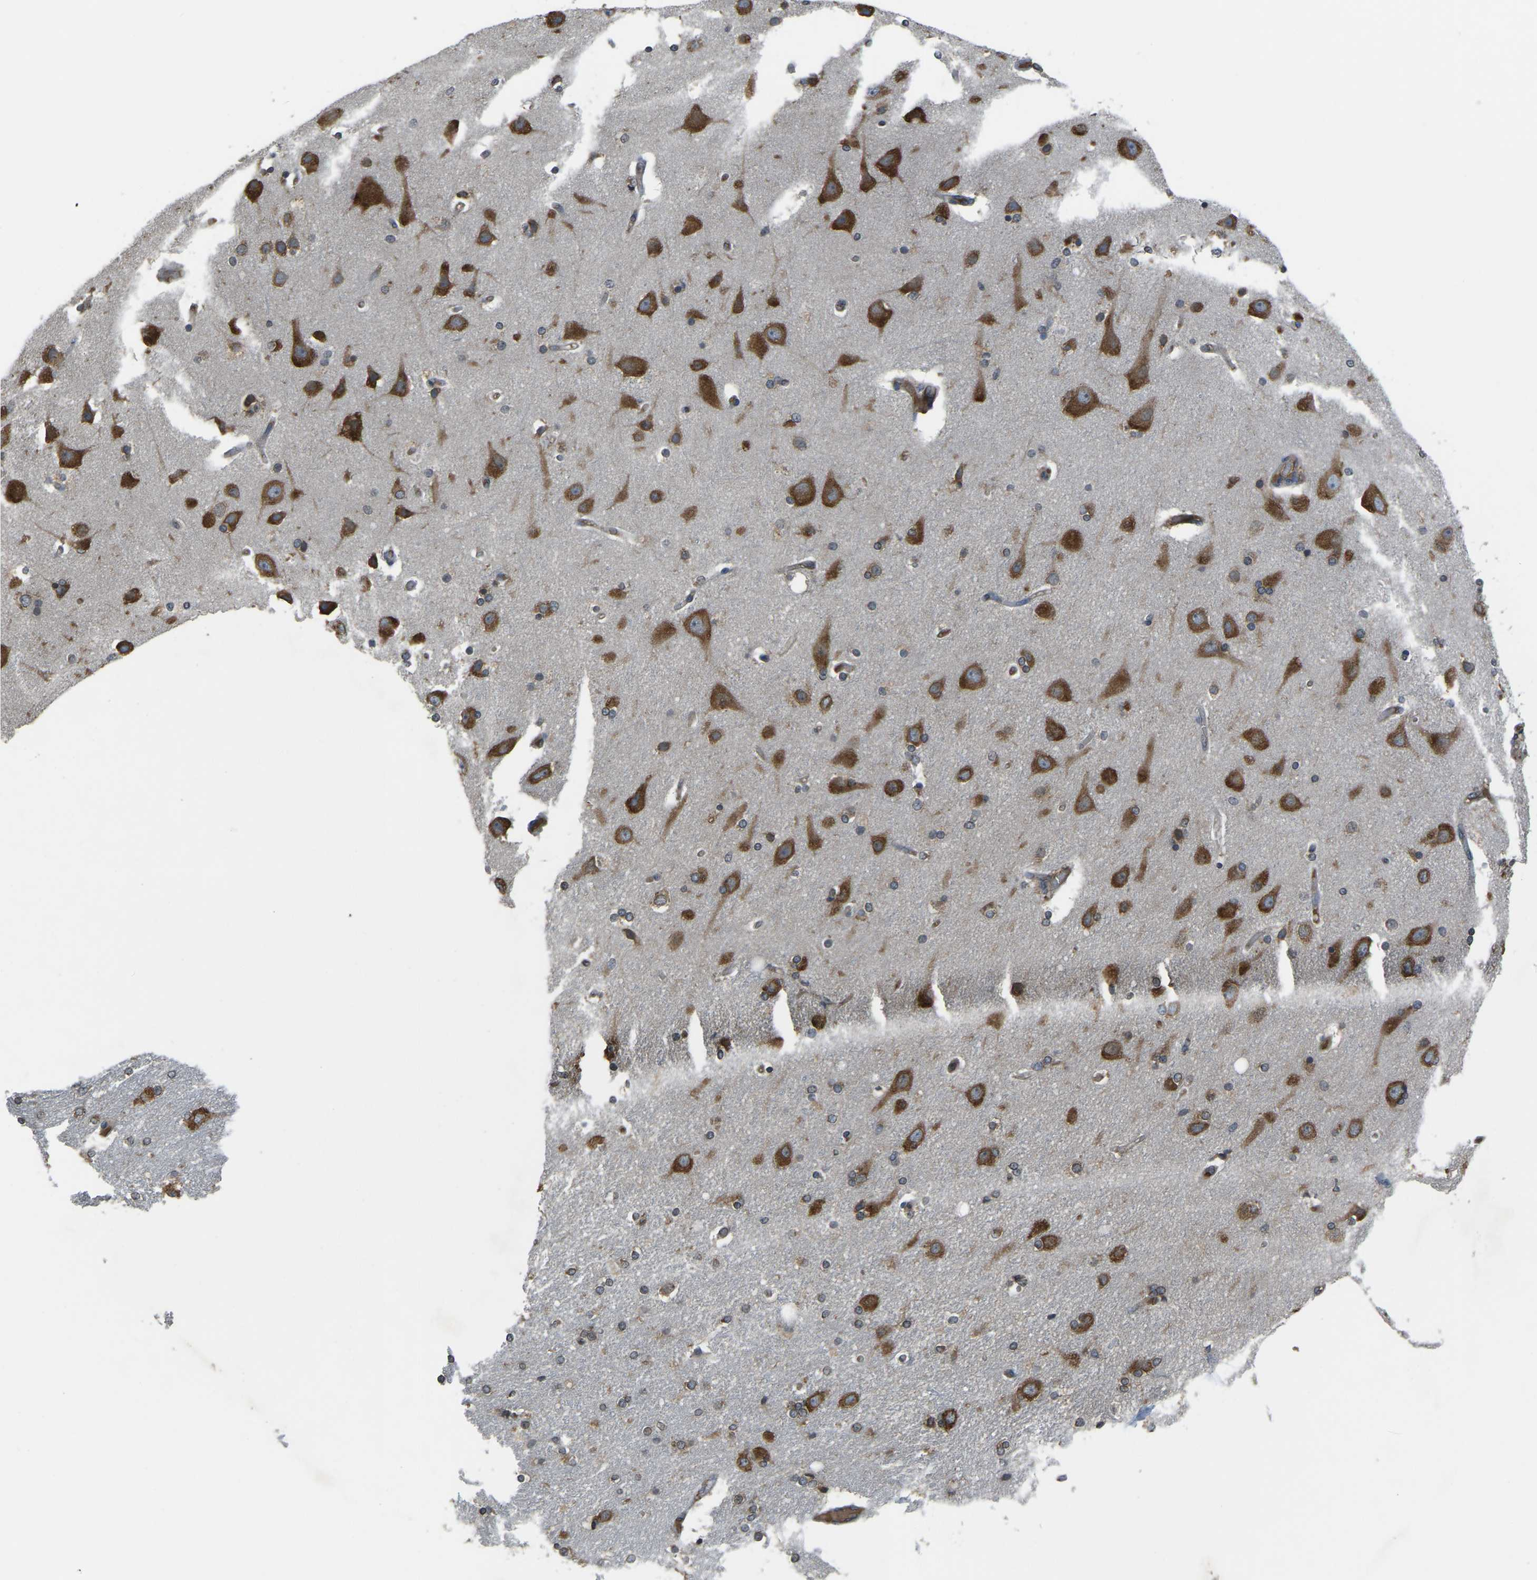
{"staining": {"intensity": "moderate", "quantity": ">75%", "location": "cytoplasmic/membranous"}, "tissue": "caudate", "cell_type": "Glial cells", "image_type": "normal", "snomed": [{"axis": "morphology", "description": "Normal tissue, NOS"}, {"axis": "topography", "description": "Lateral ventricle wall"}], "caption": "Immunohistochemical staining of normal caudate reveals moderate cytoplasmic/membranous protein positivity in about >75% of glial cells.", "gene": "AIMP1", "patient": {"sex": "female", "age": 54}}